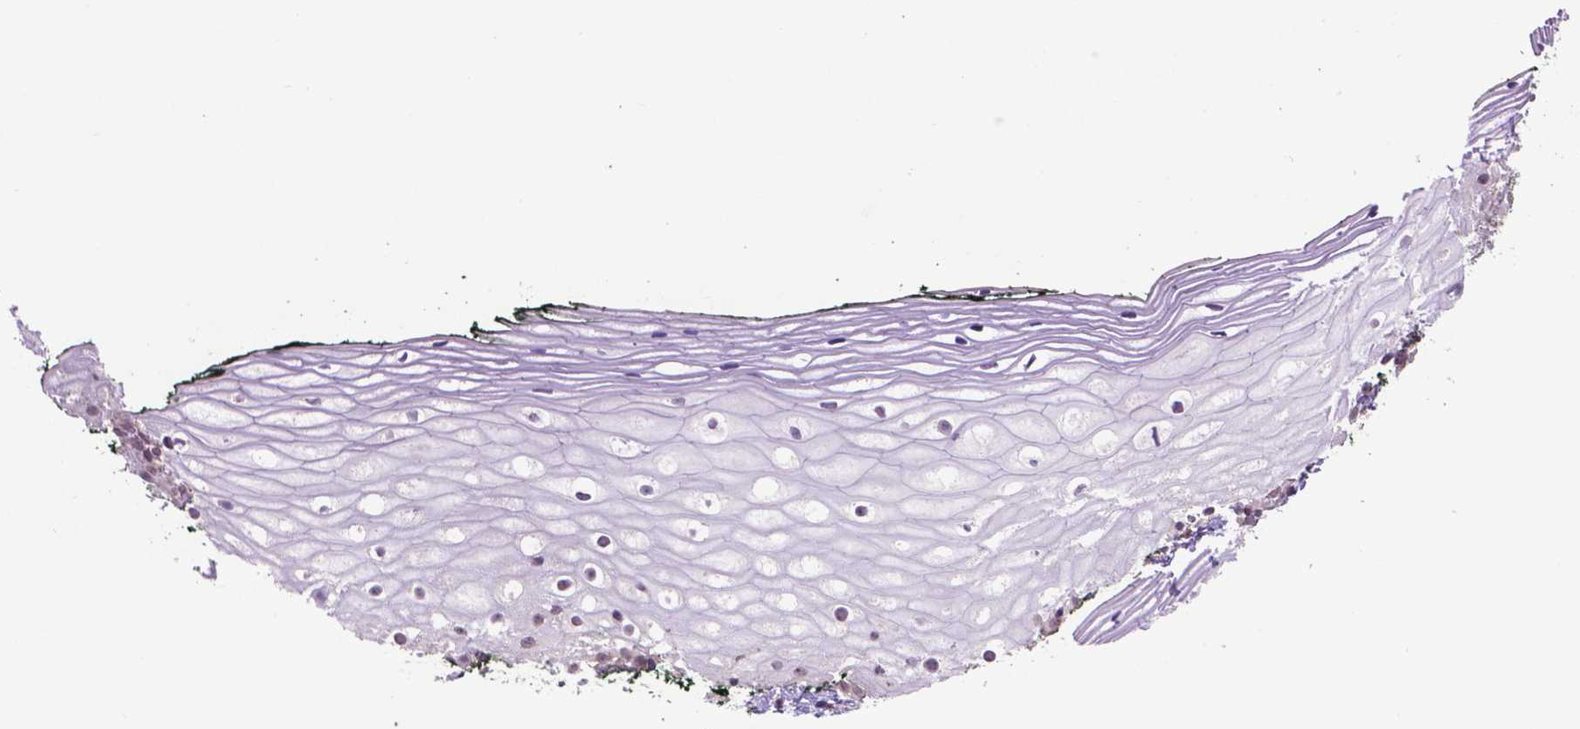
{"staining": {"intensity": "weak", "quantity": "<25%", "location": "cytoplasmic/membranous"}, "tissue": "vagina", "cell_type": "Squamous epithelial cells", "image_type": "normal", "snomed": [{"axis": "morphology", "description": "Normal tissue, NOS"}, {"axis": "topography", "description": "Vagina"}], "caption": "Squamous epithelial cells show no significant positivity in benign vagina. Brightfield microscopy of IHC stained with DAB (brown) and hematoxylin (blue), captured at high magnification.", "gene": "GLB1", "patient": {"sex": "female", "age": 47}}